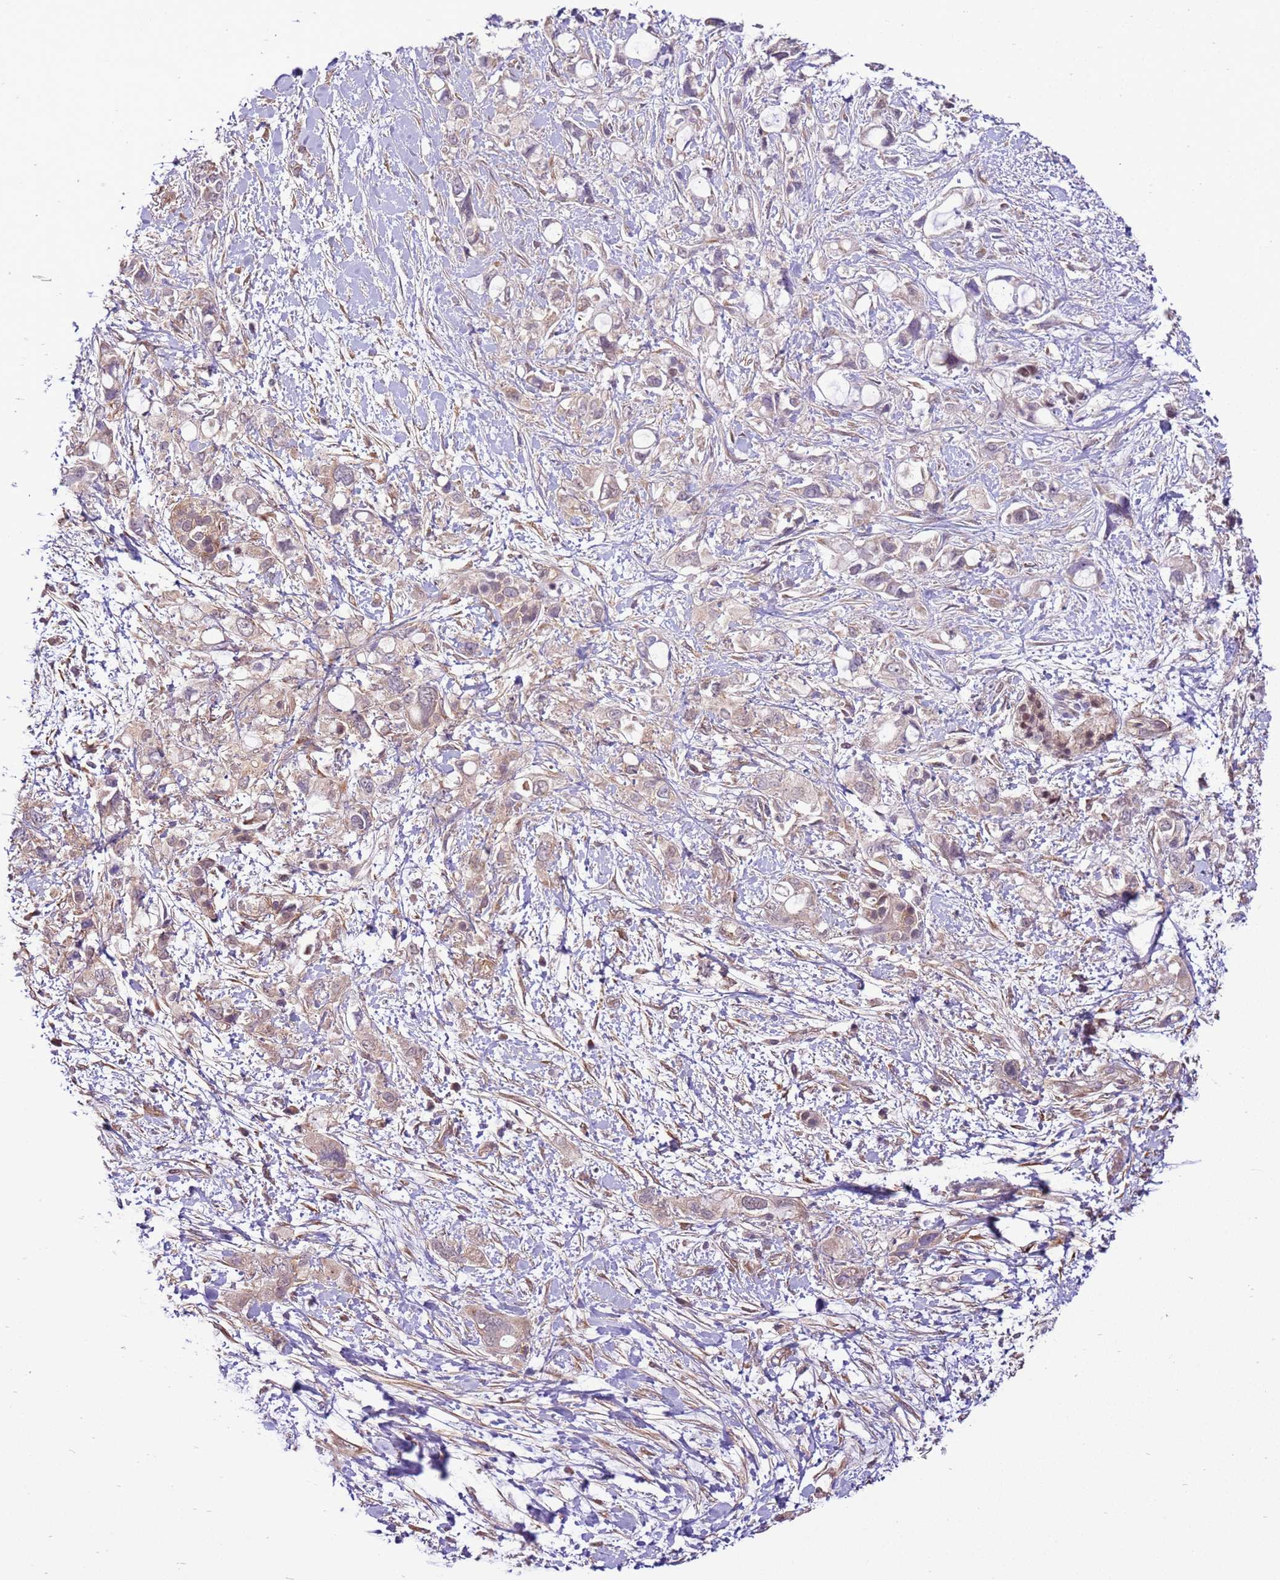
{"staining": {"intensity": "weak", "quantity": "25%-75%", "location": "cytoplasmic/membranous"}, "tissue": "pancreatic cancer", "cell_type": "Tumor cells", "image_type": "cancer", "snomed": [{"axis": "morphology", "description": "Adenocarcinoma, NOS"}, {"axis": "topography", "description": "Pancreas"}], "caption": "Tumor cells show low levels of weak cytoplasmic/membranous expression in about 25%-75% of cells in human pancreatic cancer (adenocarcinoma).", "gene": "SCARA3", "patient": {"sex": "female", "age": 56}}